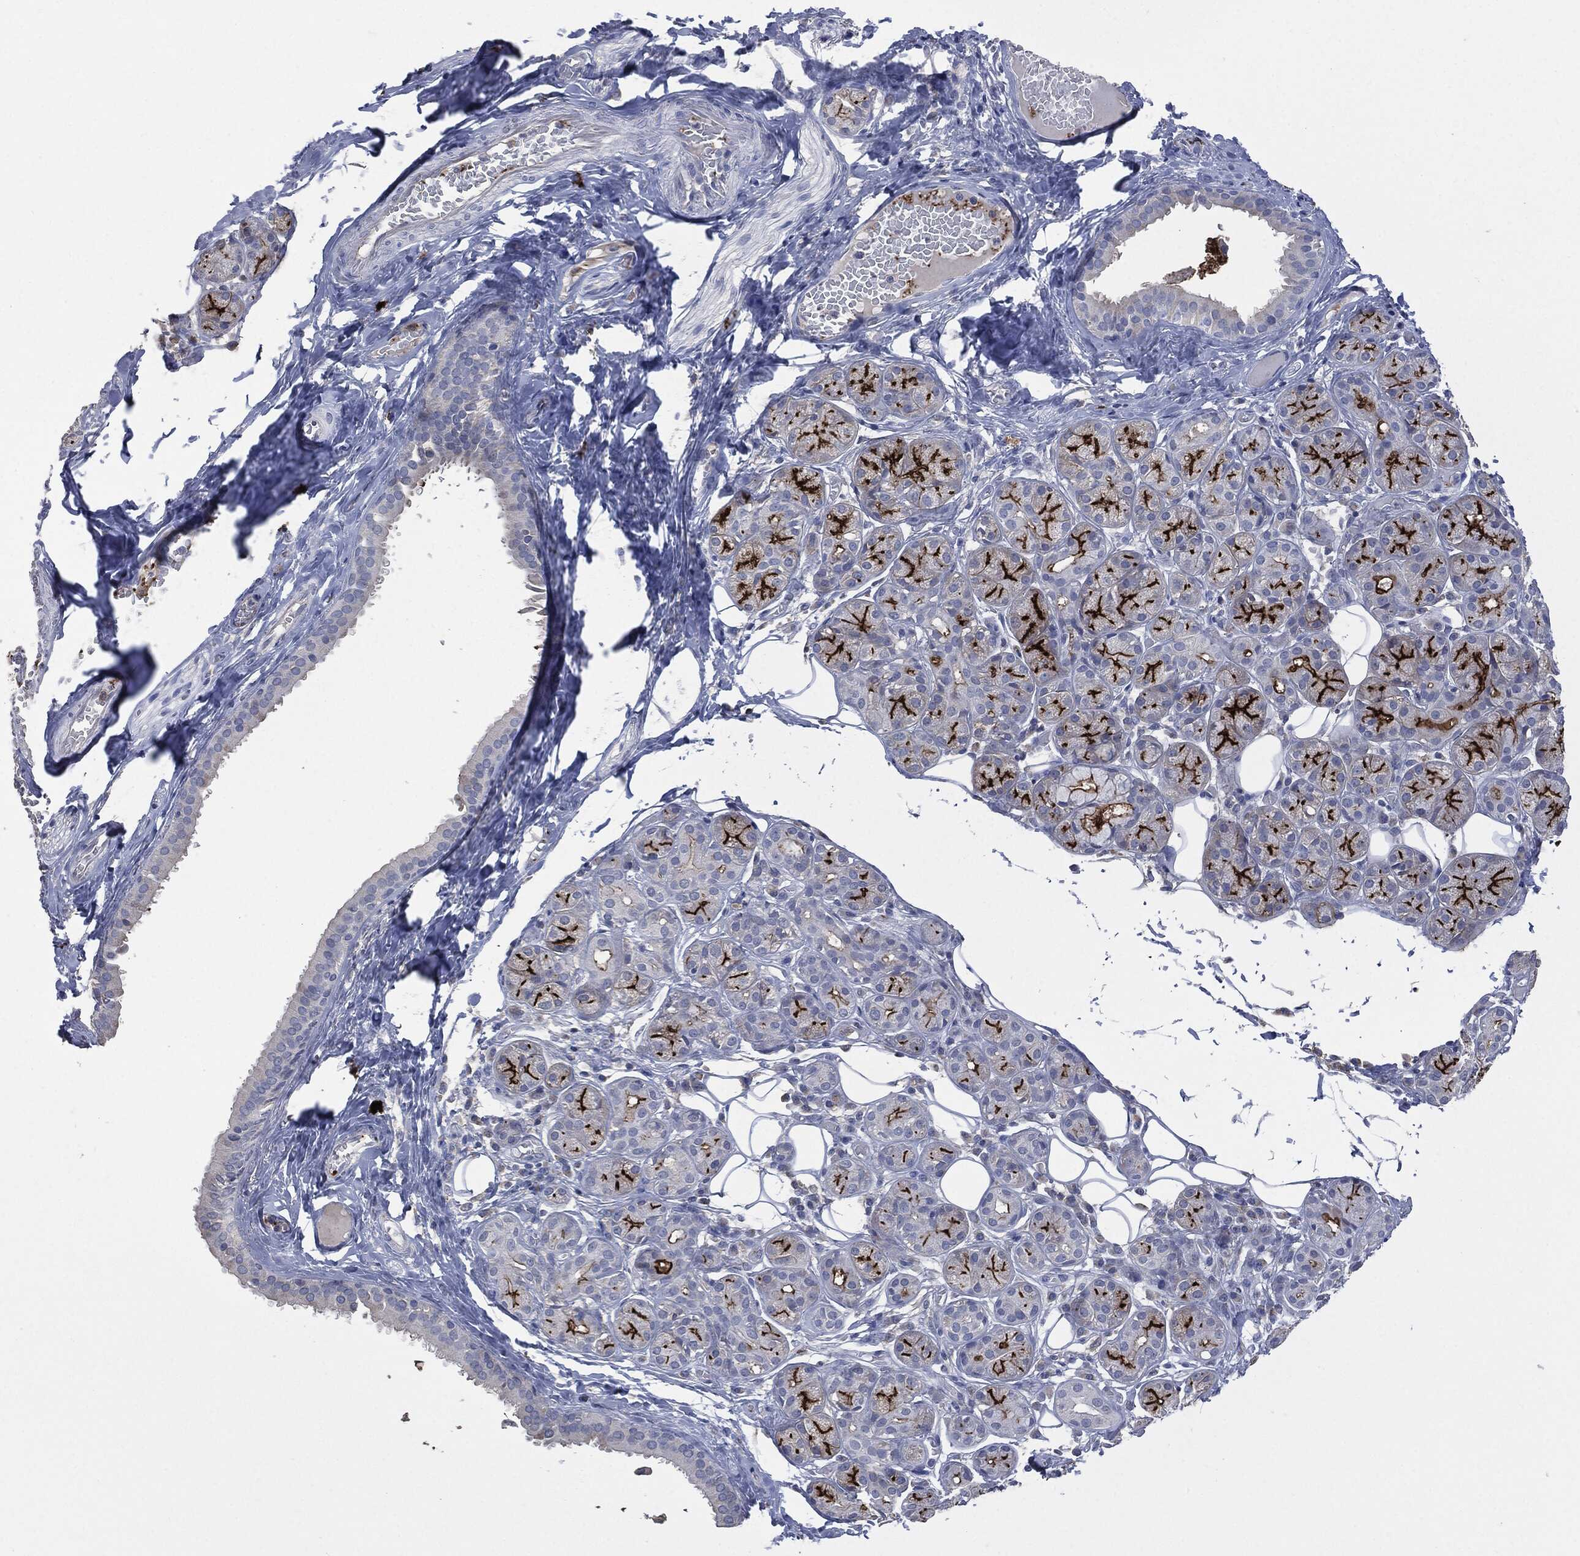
{"staining": {"intensity": "strong", "quantity": "25%-75%", "location": "cytoplasmic/membranous"}, "tissue": "salivary gland", "cell_type": "Glandular cells", "image_type": "normal", "snomed": [{"axis": "morphology", "description": "Normal tissue, NOS"}, {"axis": "topography", "description": "Salivary gland"}], "caption": "About 25%-75% of glandular cells in unremarkable human salivary gland display strong cytoplasmic/membranous protein positivity as visualized by brown immunohistochemical staining.", "gene": "CD33", "patient": {"sex": "male", "age": 71}}